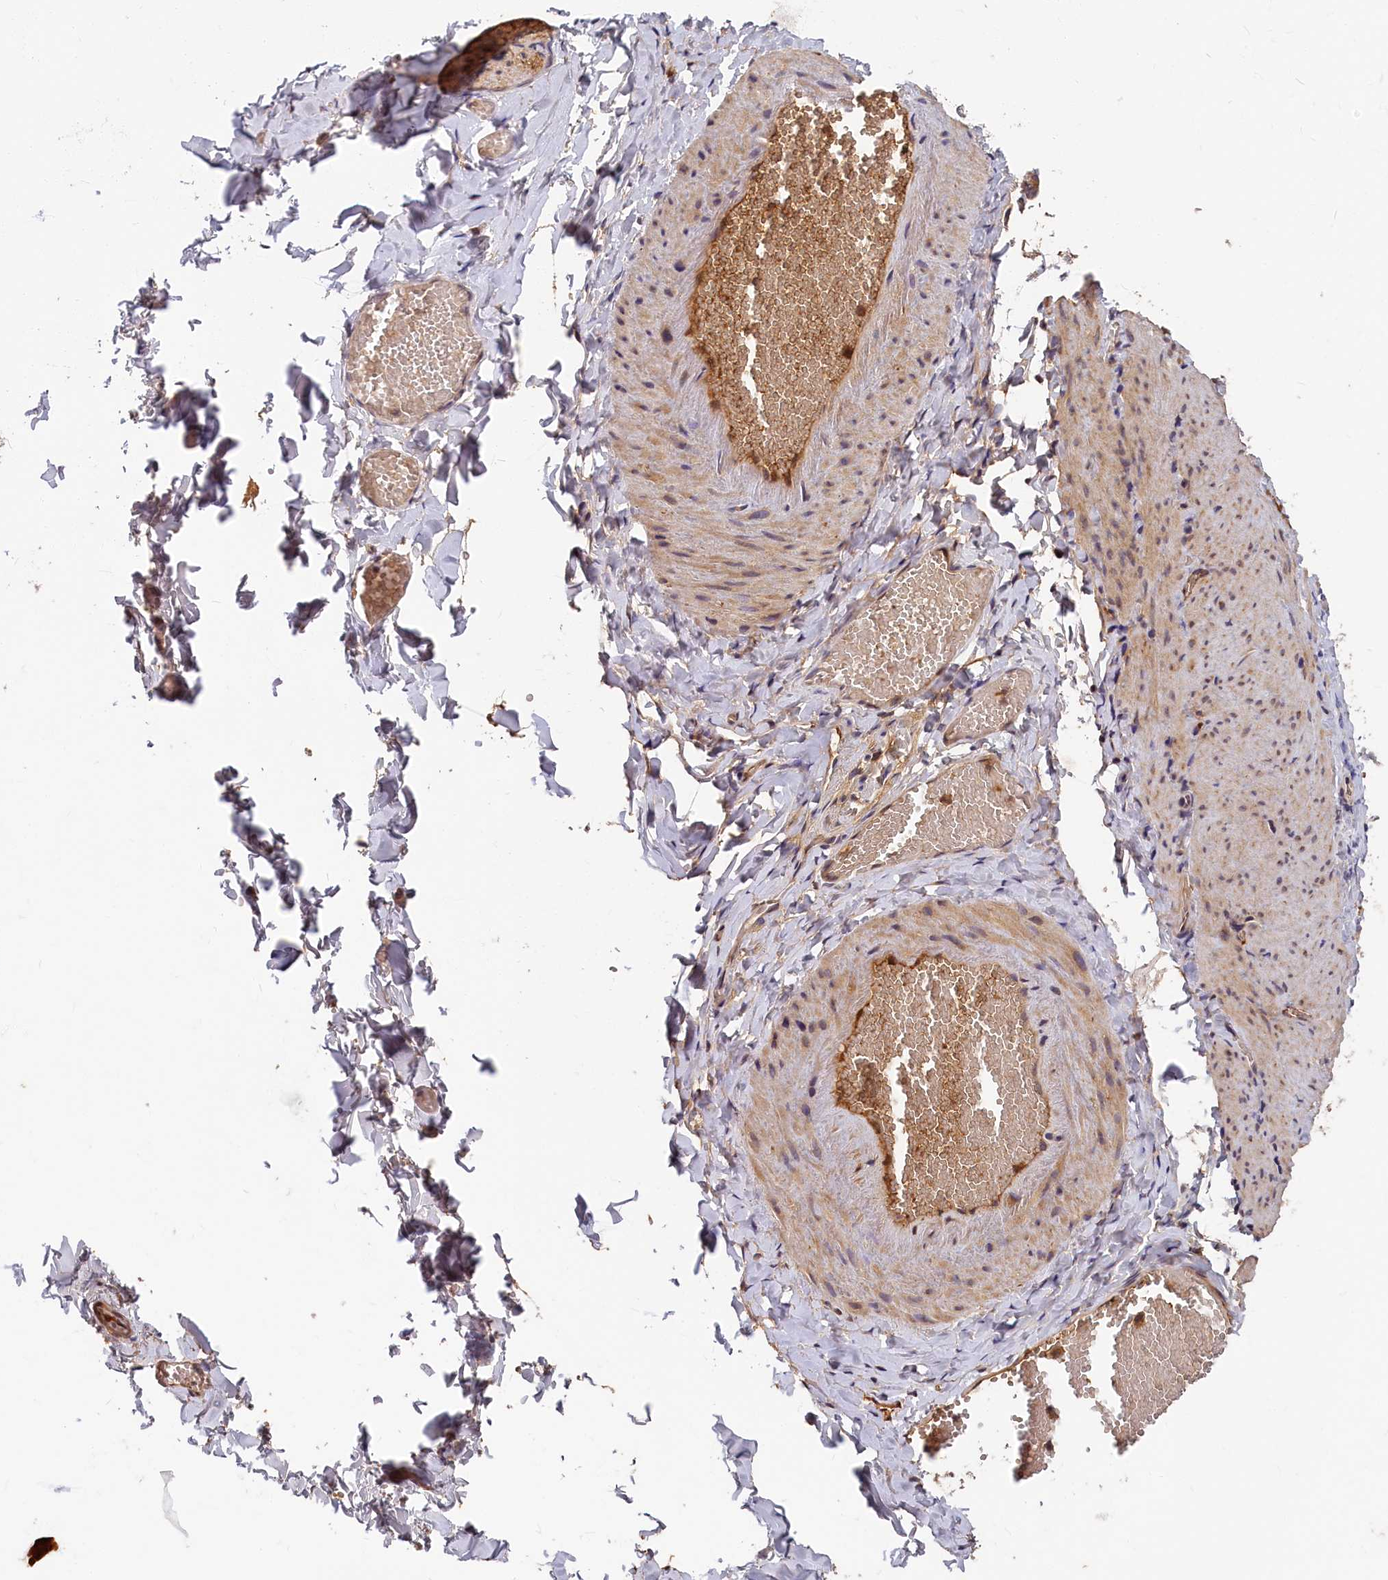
{"staining": {"intensity": "moderate", "quantity": ">75%", "location": "cytoplasmic/membranous"}, "tissue": "adipose tissue", "cell_type": "Adipocytes", "image_type": "normal", "snomed": [{"axis": "morphology", "description": "Normal tissue, NOS"}, {"axis": "topography", "description": "Gallbladder"}, {"axis": "topography", "description": "Peripheral nerve tissue"}], "caption": "Brown immunohistochemical staining in normal human adipose tissue reveals moderate cytoplasmic/membranous positivity in about >75% of adipocytes.", "gene": "ITIH1", "patient": {"sex": "male", "age": 38}}